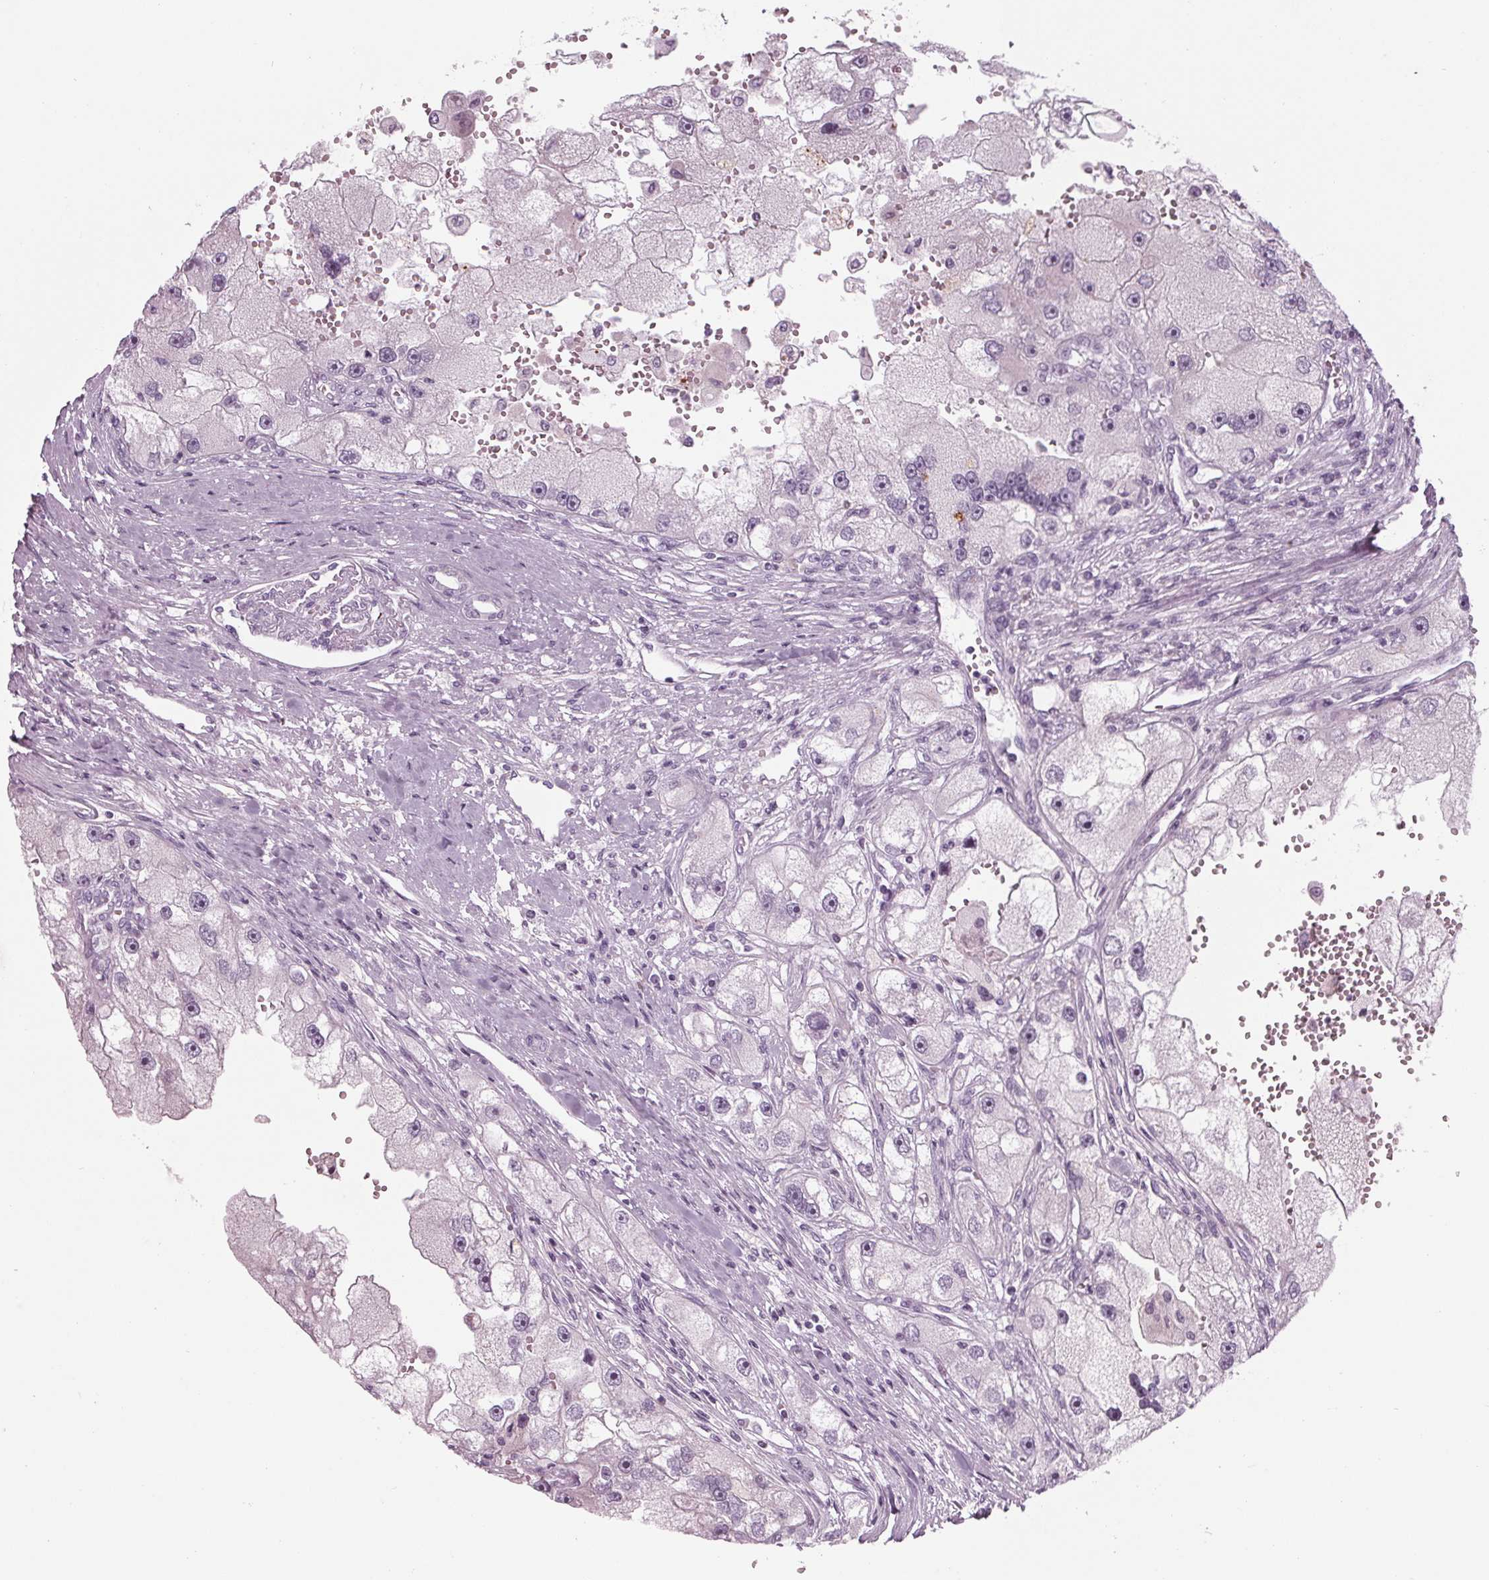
{"staining": {"intensity": "negative", "quantity": "none", "location": "none"}, "tissue": "renal cancer", "cell_type": "Tumor cells", "image_type": "cancer", "snomed": [{"axis": "morphology", "description": "Adenocarcinoma, NOS"}, {"axis": "topography", "description": "Kidney"}], "caption": "A high-resolution image shows immunohistochemistry (IHC) staining of renal cancer (adenocarcinoma), which demonstrates no significant staining in tumor cells.", "gene": "CYP3A43", "patient": {"sex": "male", "age": 63}}